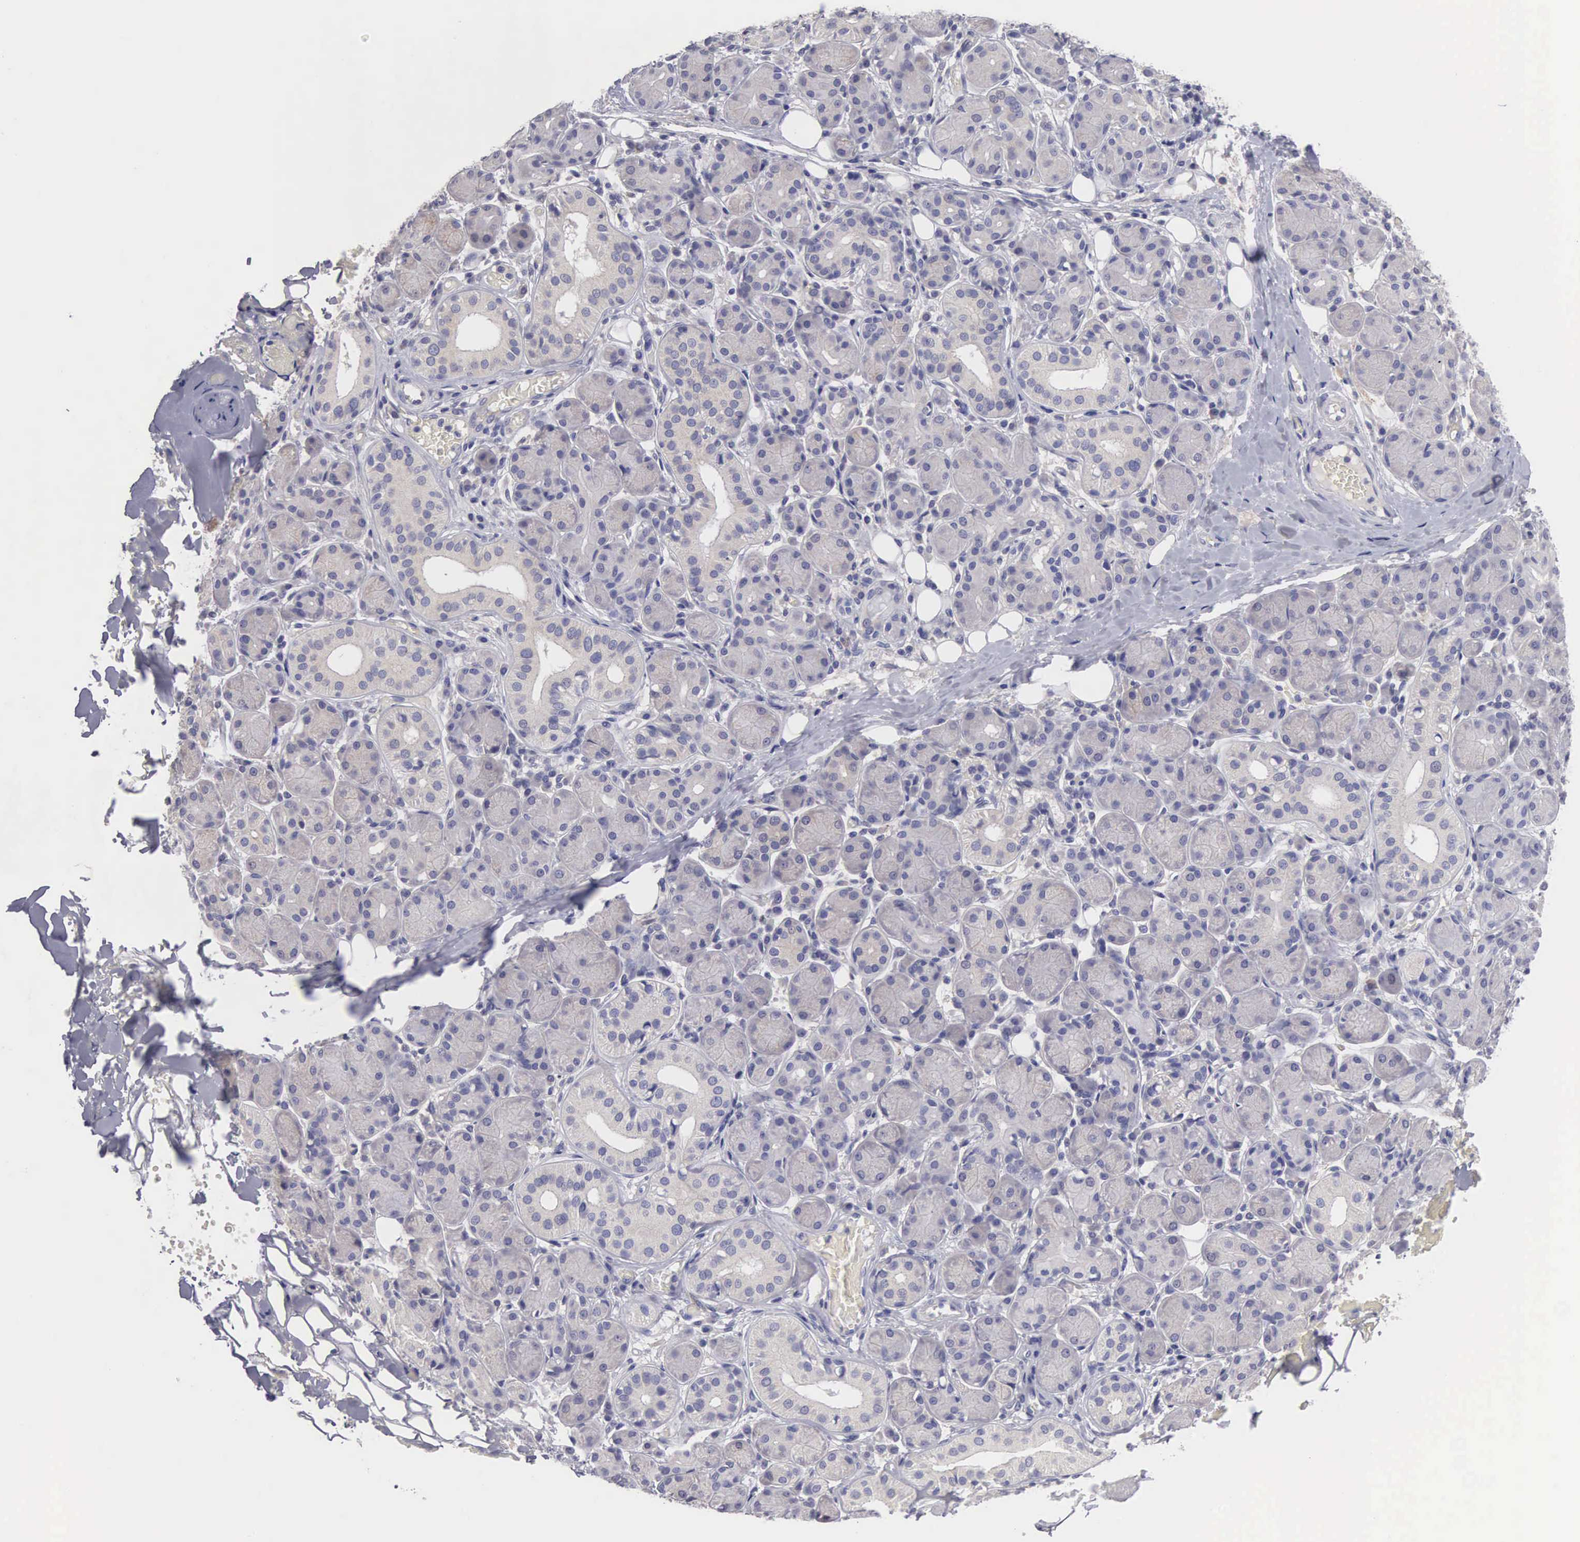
{"staining": {"intensity": "weak", "quantity": "<25%", "location": "cytoplasmic/membranous"}, "tissue": "salivary gland", "cell_type": "Glandular cells", "image_type": "normal", "snomed": [{"axis": "morphology", "description": "Normal tissue, NOS"}, {"axis": "topography", "description": "Salivary gland"}, {"axis": "topography", "description": "Peripheral nerve tissue"}], "caption": "DAB immunohistochemical staining of unremarkable salivary gland displays no significant positivity in glandular cells.", "gene": "SLITRK4", "patient": {"sex": "male", "age": 62}}